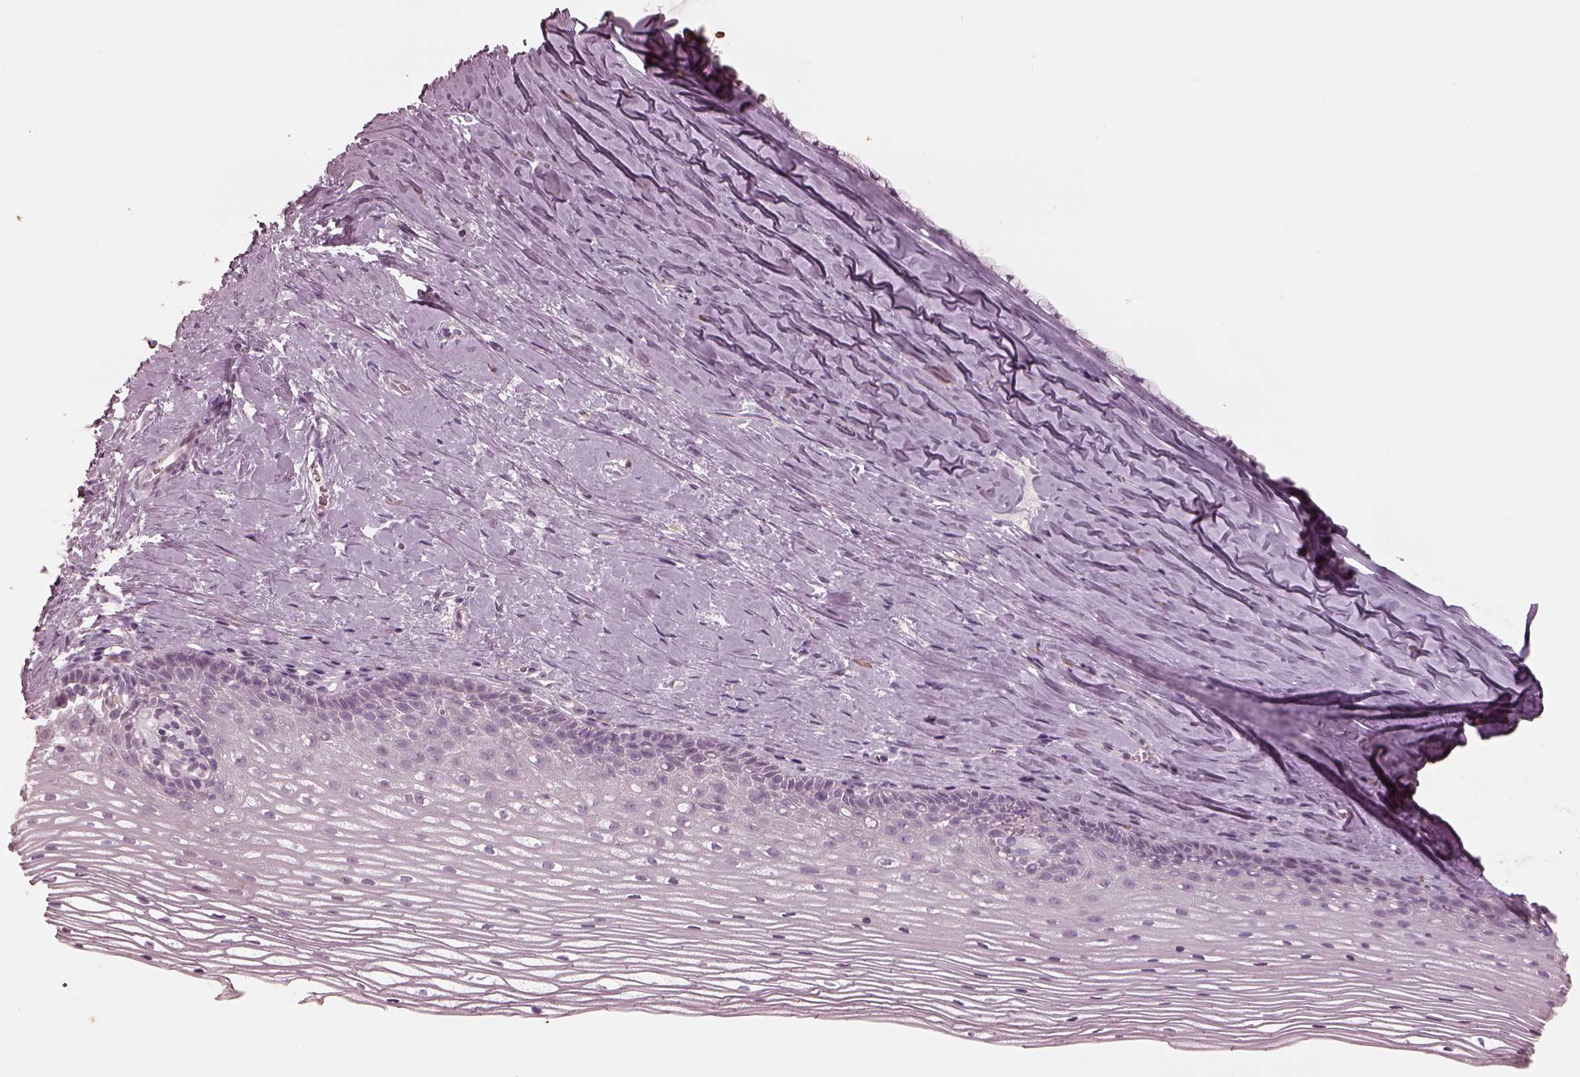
{"staining": {"intensity": "negative", "quantity": "none", "location": "none"}, "tissue": "cervix", "cell_type": "Glandular cells", "image_type": "normal", "snomed": [{"axis": "morphology", "description": "Normal tissue, NOS"}, {"axis": "topography", "description": "Cervix"}], "caption": "High magnification brightfield microscopy of normal cervix stained with DAB (3,3'-diaminobenzidine) (brown) and counterstained with hematoxylin (blue): glandular cells show no significant positivity. (Brightfield microscopy of DAB IHC at high magnification).", "gene": "ADRB3", "patient": {"sex": "female", "age": 40}}